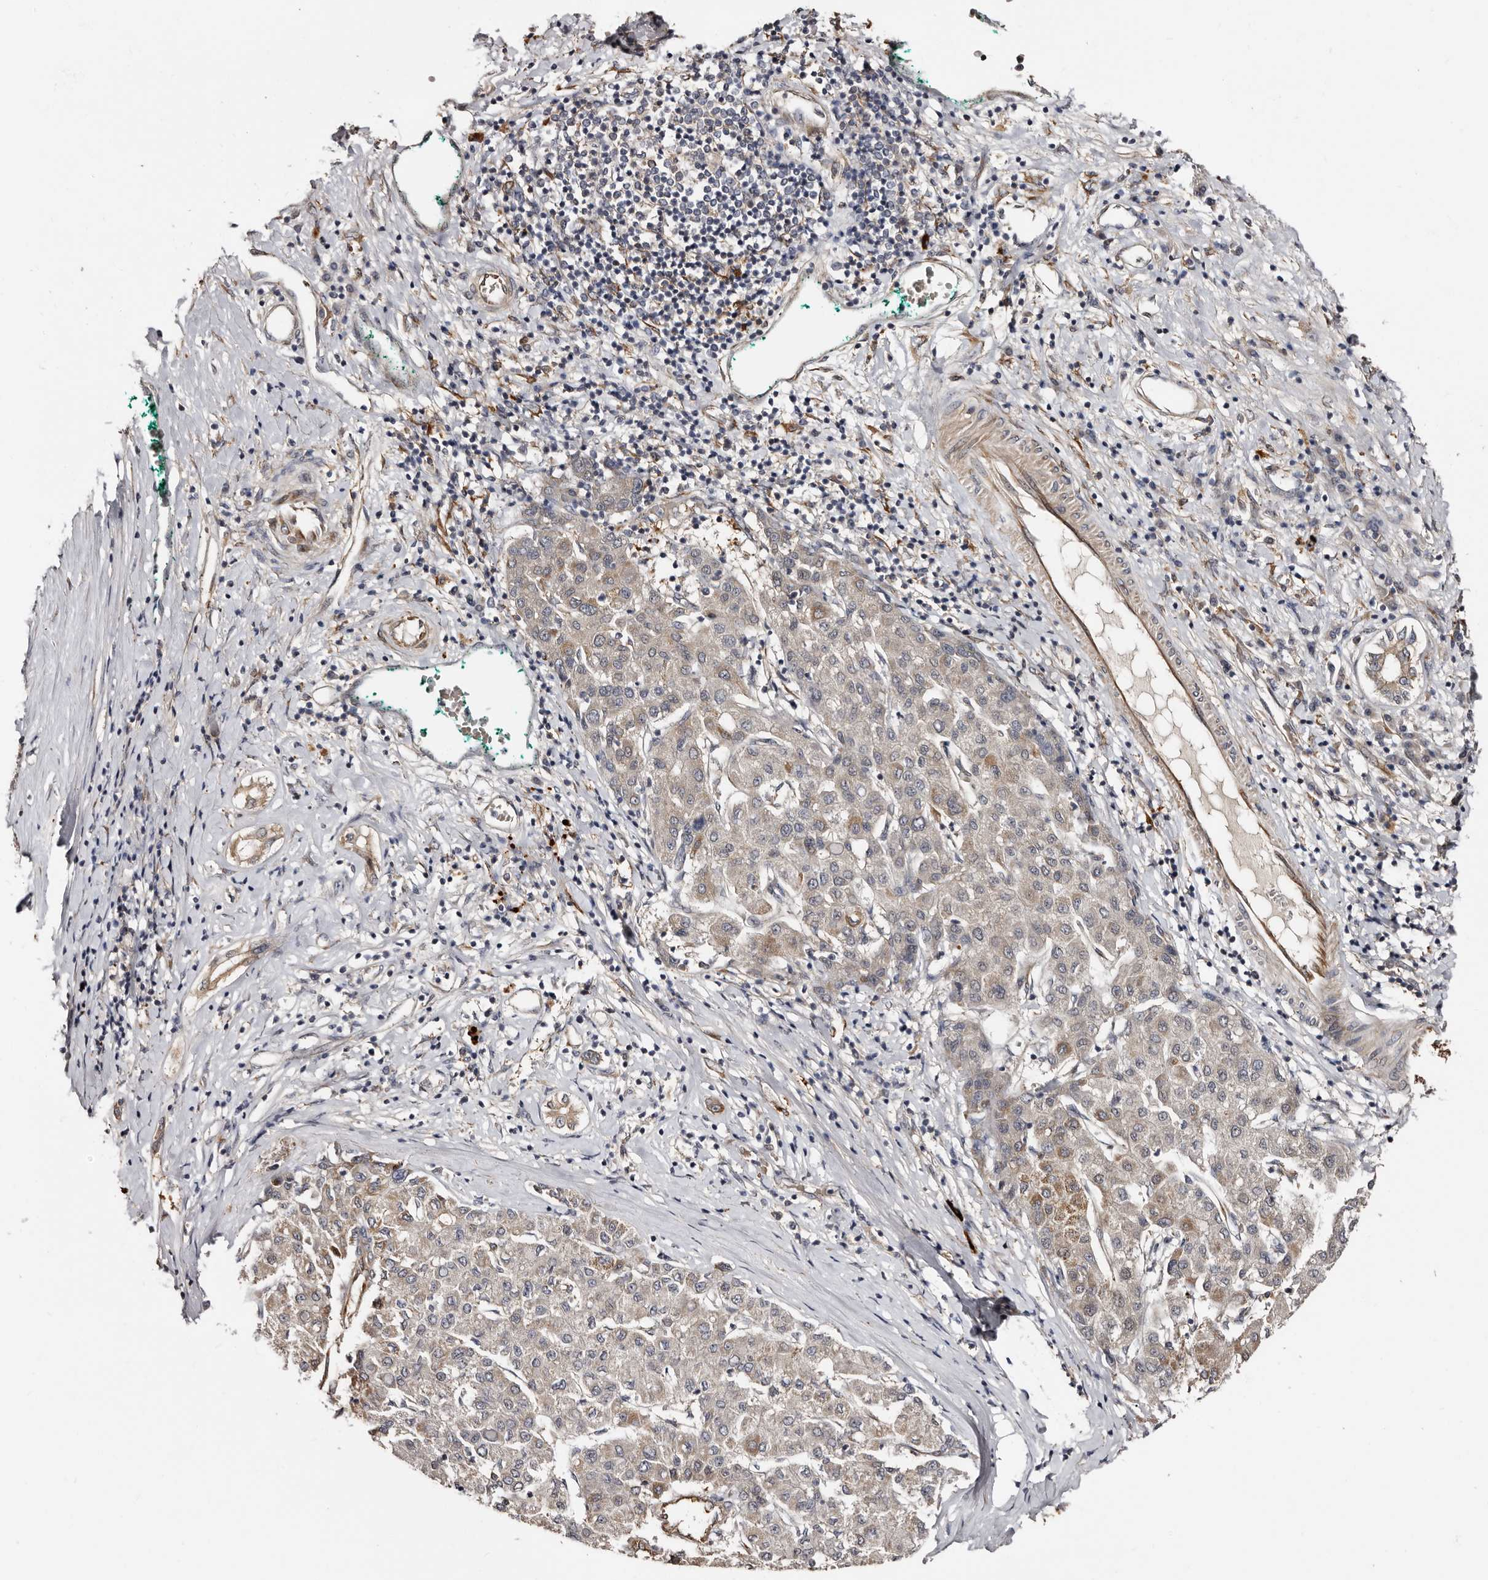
{"staining": {"intensity": "weak", "quantity": ">75%", "location": "cytoplasmic/membranous"}, "tissue": "liver cancer", "cell_type": "Tumor cells", "image_type": "cancer", "snomed": [{"axis": "morphology", "description": "Carcinoma, Hepatocellular, NOS"}, {"axis": "topography", "description": "Liver"}], "caption": "Human liver hepatocellular carcinoma stained with a brown dye reveals weak cytoplasmic/membranous positive staining in about >75% of tumor cells.", "gene": "TBC1D22B", "patient": {"sex": "male", "age": 65}}